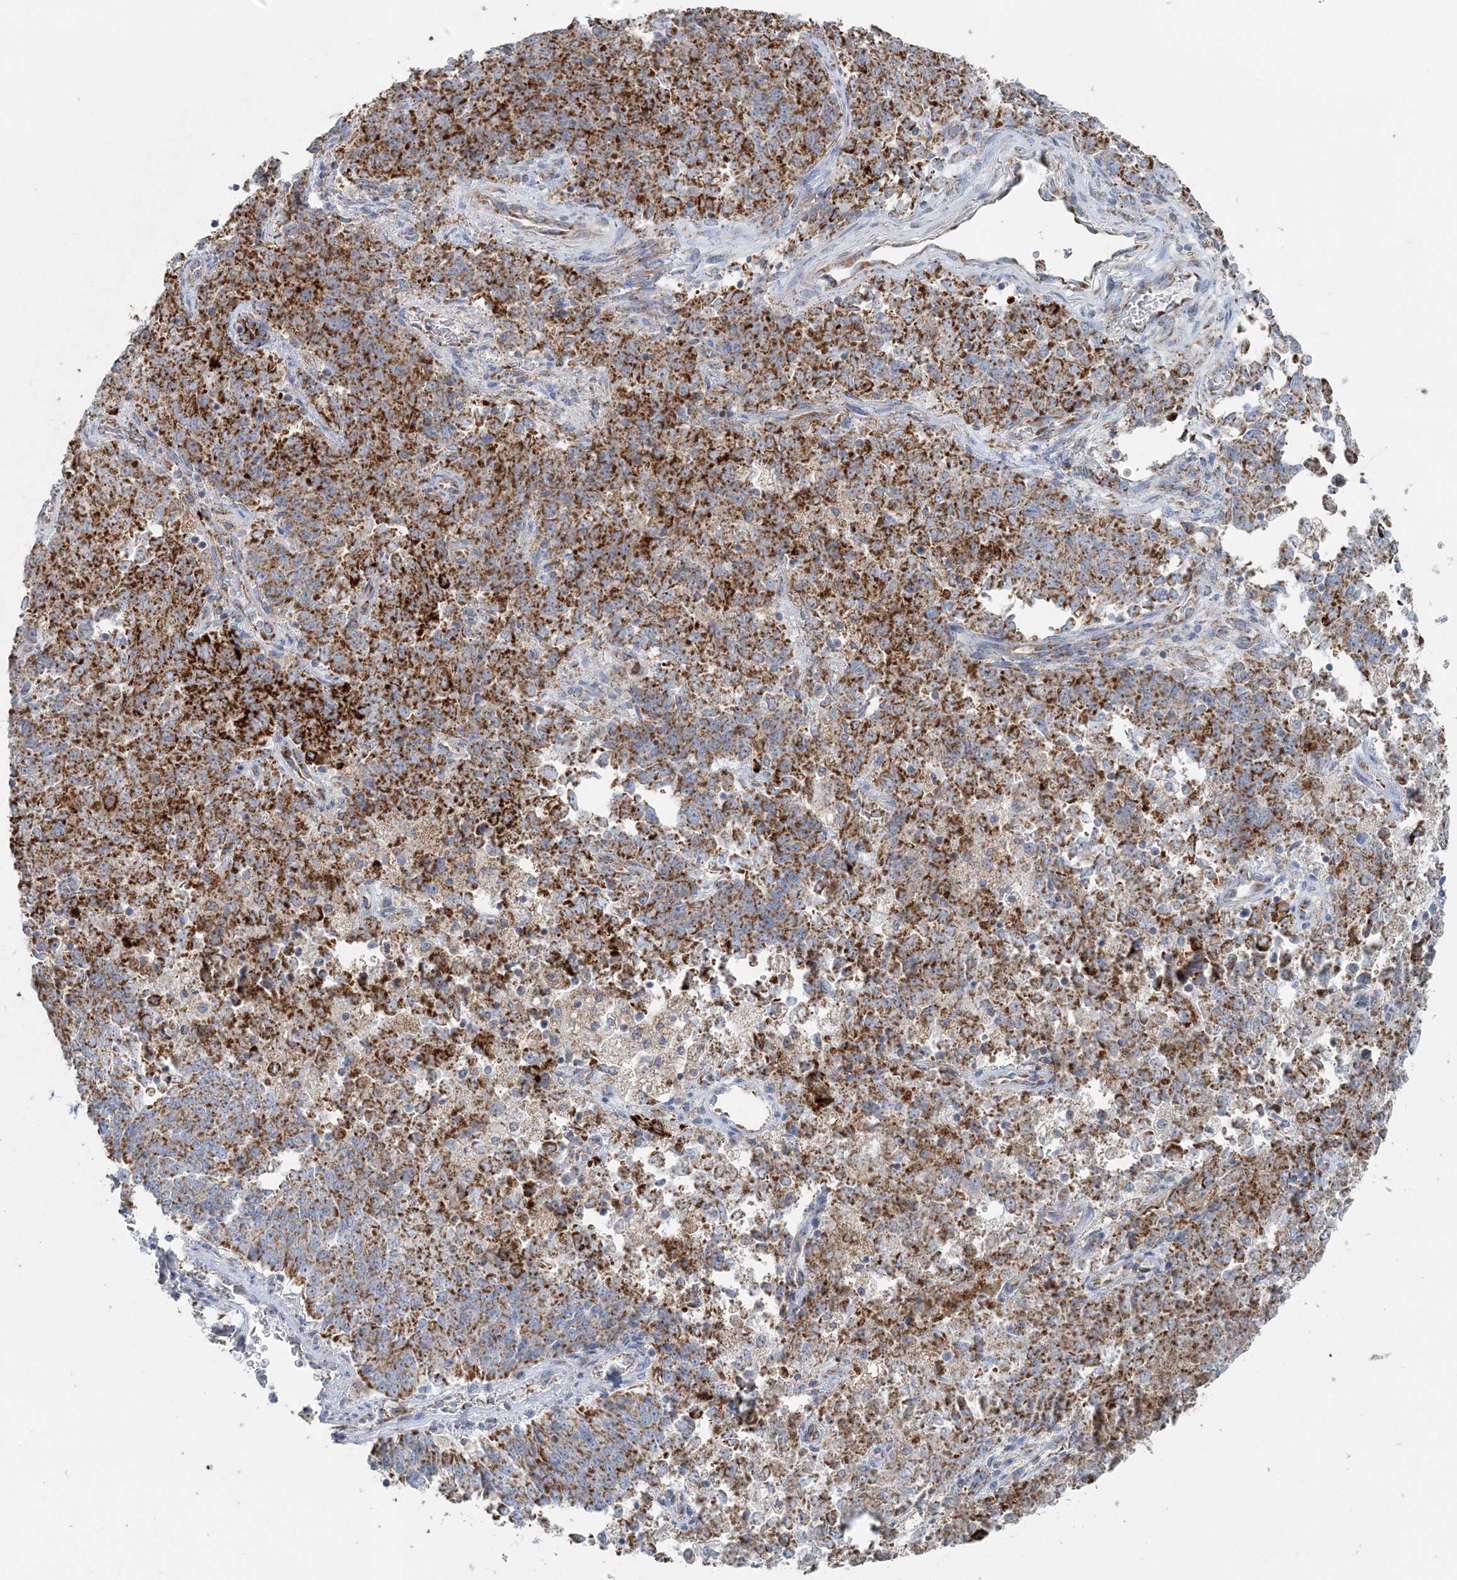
{"staining": {"intensity": "strong", "quantity": "25%-75%", "location": "cytoplasmic/membranous"}, "tissue": "endometrial cancer", "cell_type": "Tumor cells", "image_type": "cancer", "snomed": [{"axis": "morphology", "description": "Adenocarcinoma, NOS"}, {"axis": "topography", "description": "Endometrium"}], "caption": "Endometrial cancer (adenocarcinoma) stained for a protein shows strong cytoplasmic/membranous positivity in tumor cells.", "gene": "PCCB", "patient": {"sex": "female", "age": 80}}